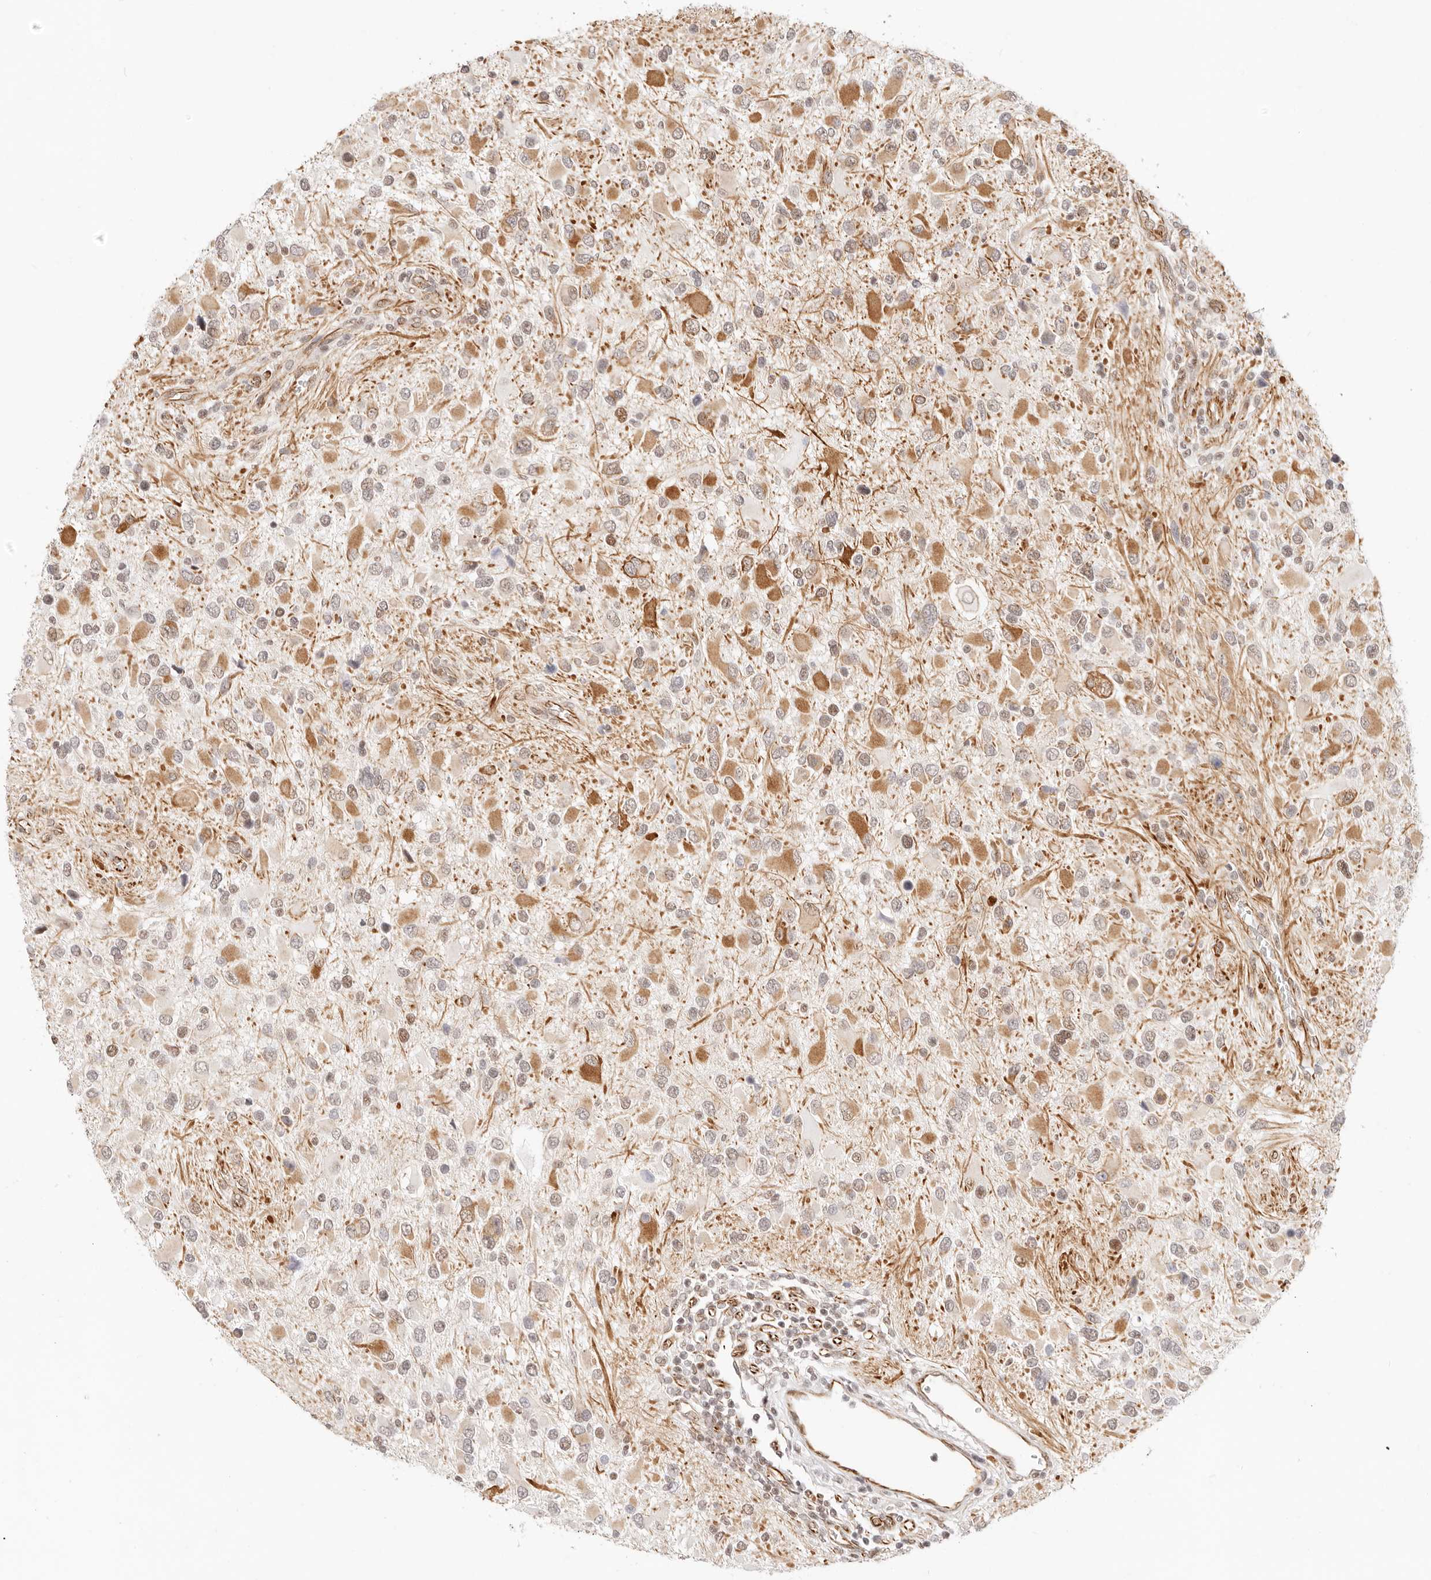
{"staining": {"intensity": "moderate", "quantity": "25%-75%", "location": "cytoplasmic/membranous"}, "tissue": "glioma", "cell_type": "Tumor cells", "image_type": "cancer", "snomed": [{"axis": "morphology", "description": "Glioma, malignant, High grade"}, {"axis": "topography", "description": "Brain"}], "caption": "High-grade glioma (malignant) stained for a protein (brown) displays moderate cytoplasmic/membranous positive expression in about 25%-75% of tumor cells.", "gene": "ZC3H11A", "patient": {"sex": "male", "age": 53}}